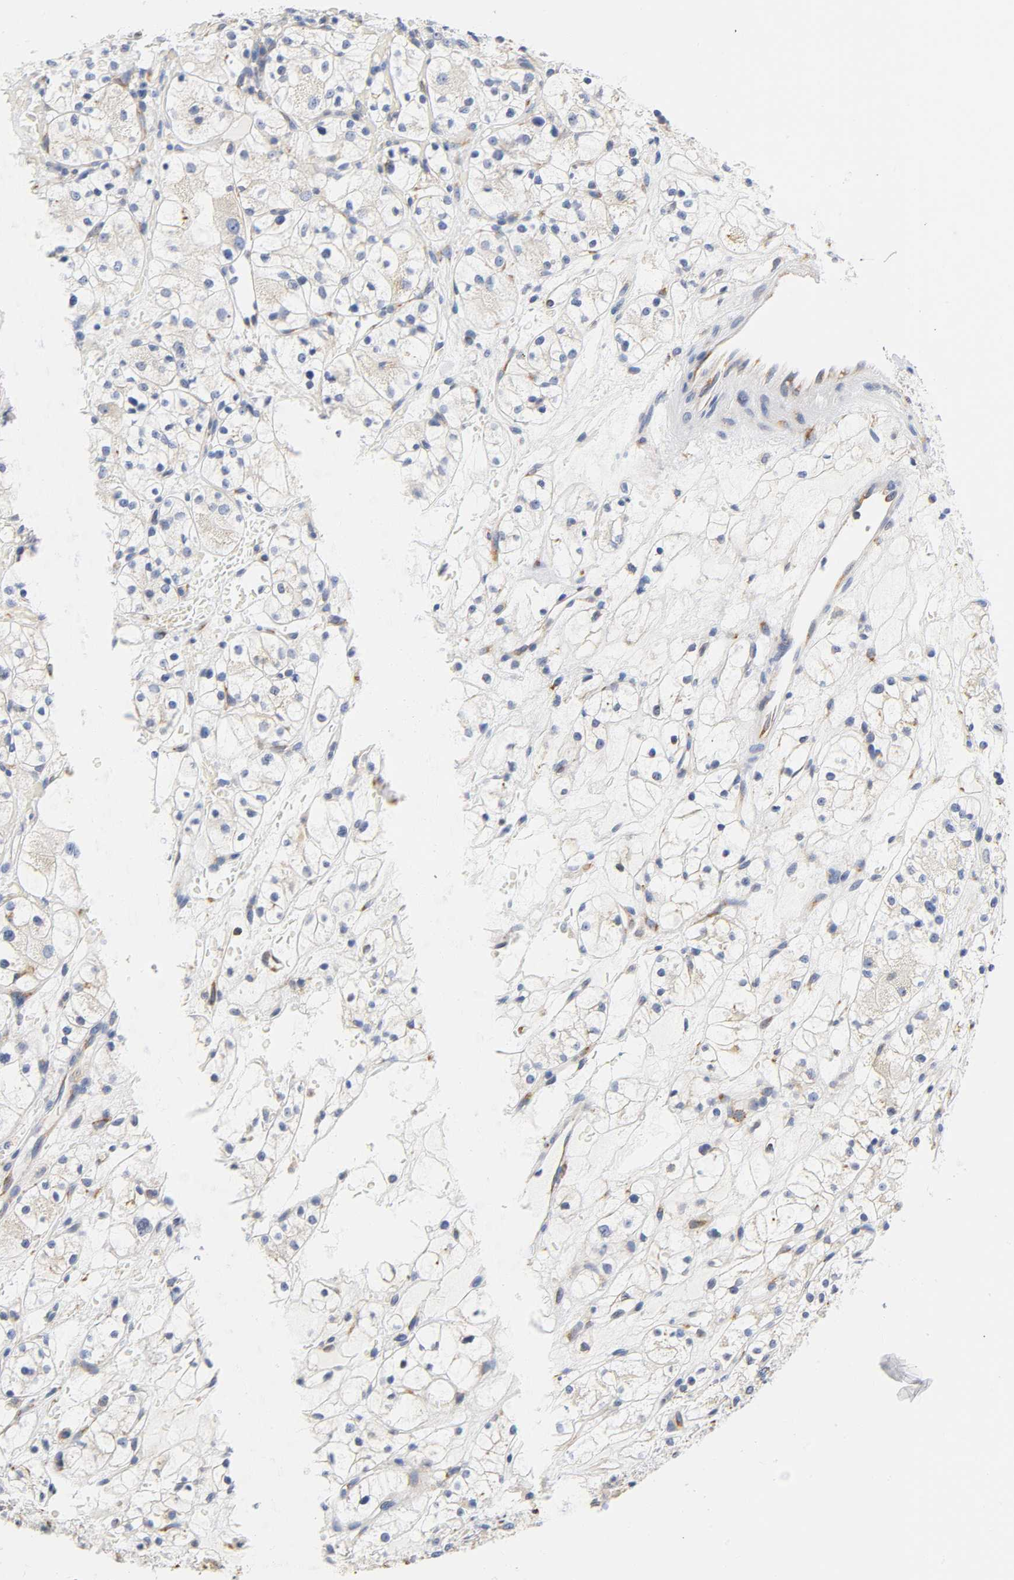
{"staining": {"intensity": "negative", "quantity": "none", "location": "none"}, "tissue": "renal cancer", "cell_type": "Tumor cells", "image_type": "cancer", "snomed": [{"axis": "morphology", "description": "Adenocarcinoma, NOS"}, {"axis": "topography", "description": "Kidney"}], "caption": "Tumor cells show no significant protein positivity in renal cancer (adenocarcinoma).", "gene": "REL", "patient": {"sex": "female", "age": 60}}